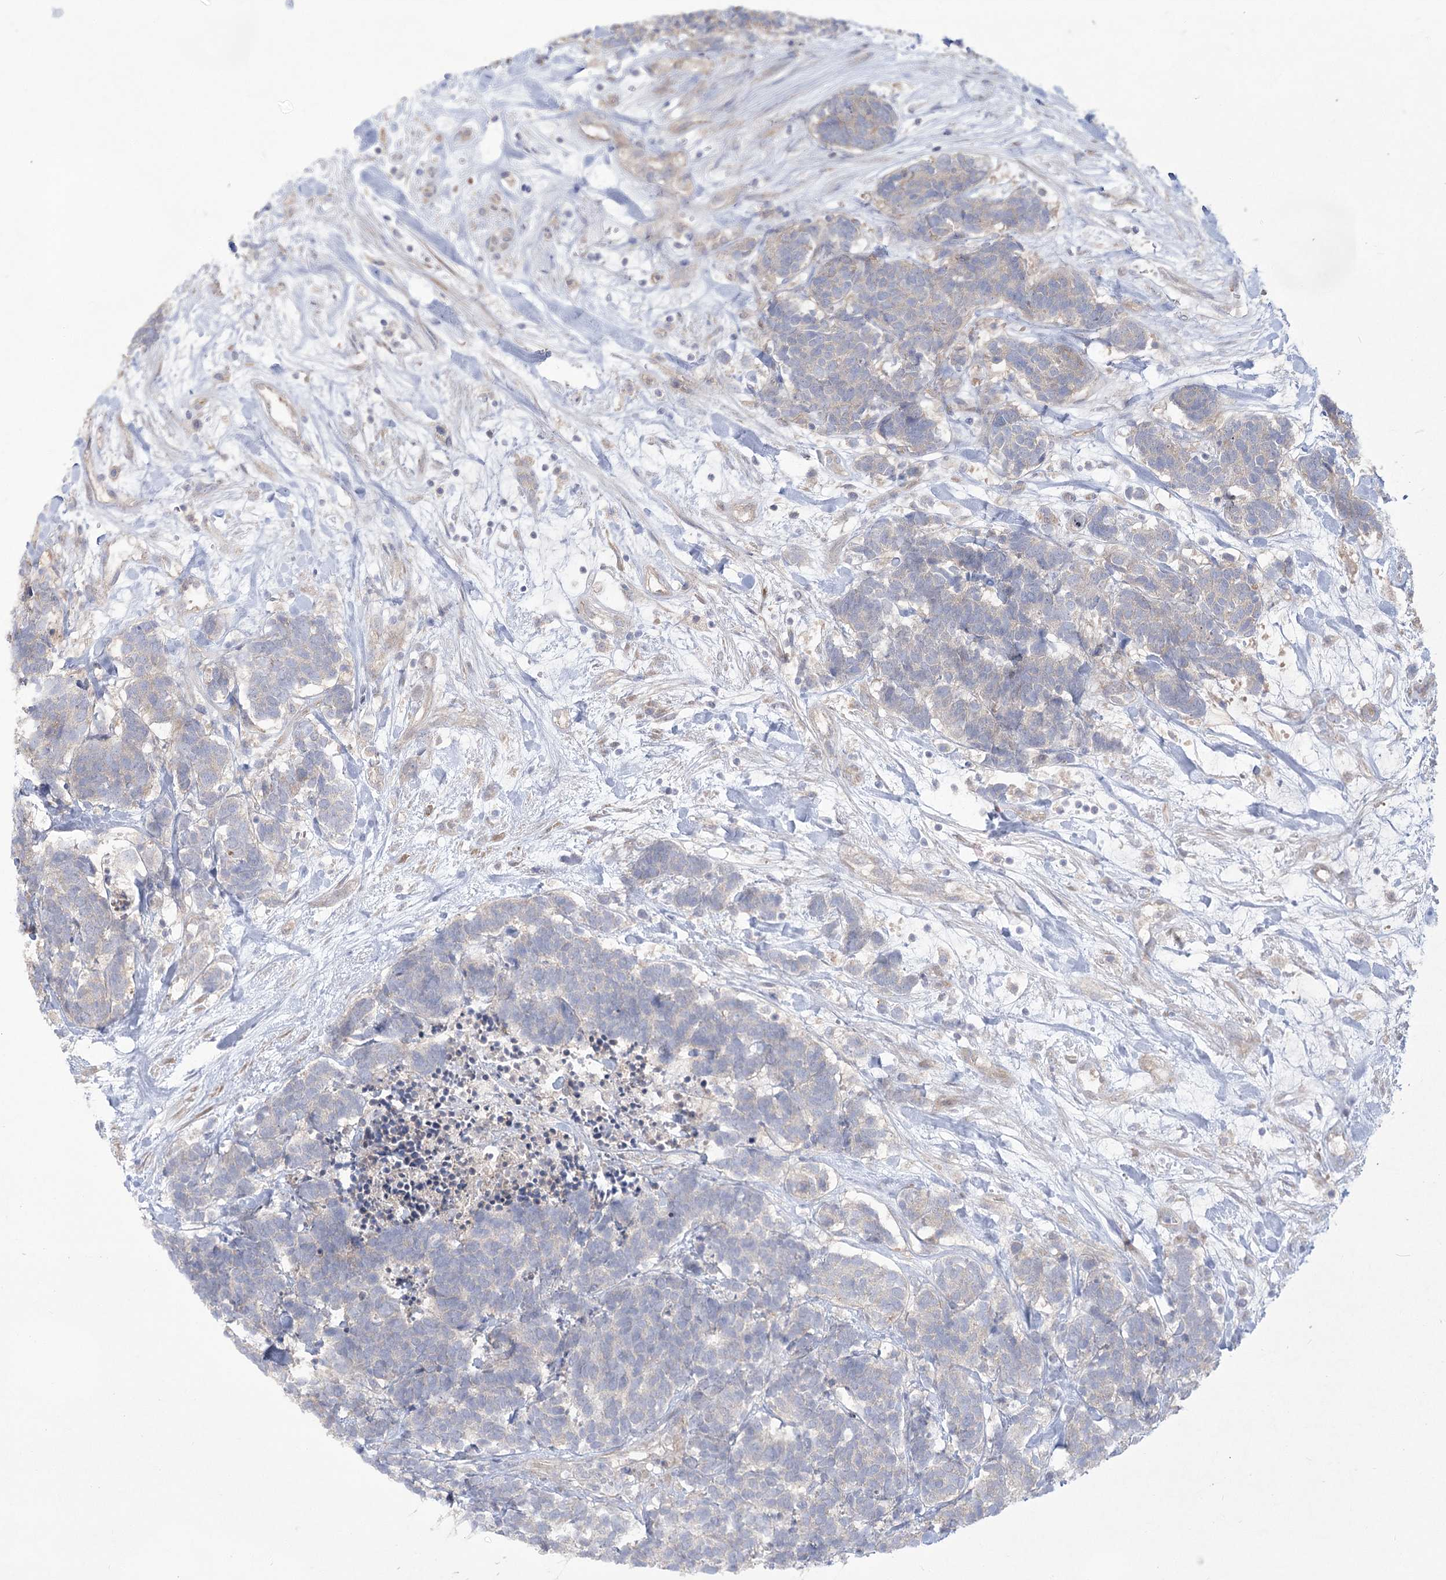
{"staining": {"intensity": "negative", "quantity": "none", "location": "none"}, "tissue": "carcinoid", "cell_type": "Tumor cells", "image_type": "cancer", "snomed": [{"axis": "morphology", "description": "Carcinoma, NOS"}, {"axis": "morphology", "description": "Carcinoid, malignant, NOS"}, {"axis": "topography", "description": "Urinary bladder"}], "caption": "Tumor cells show no significant protein expression in carcinoid.", "gene": "CAMTA1", "patient": {"sex": "male", "age": 57}}